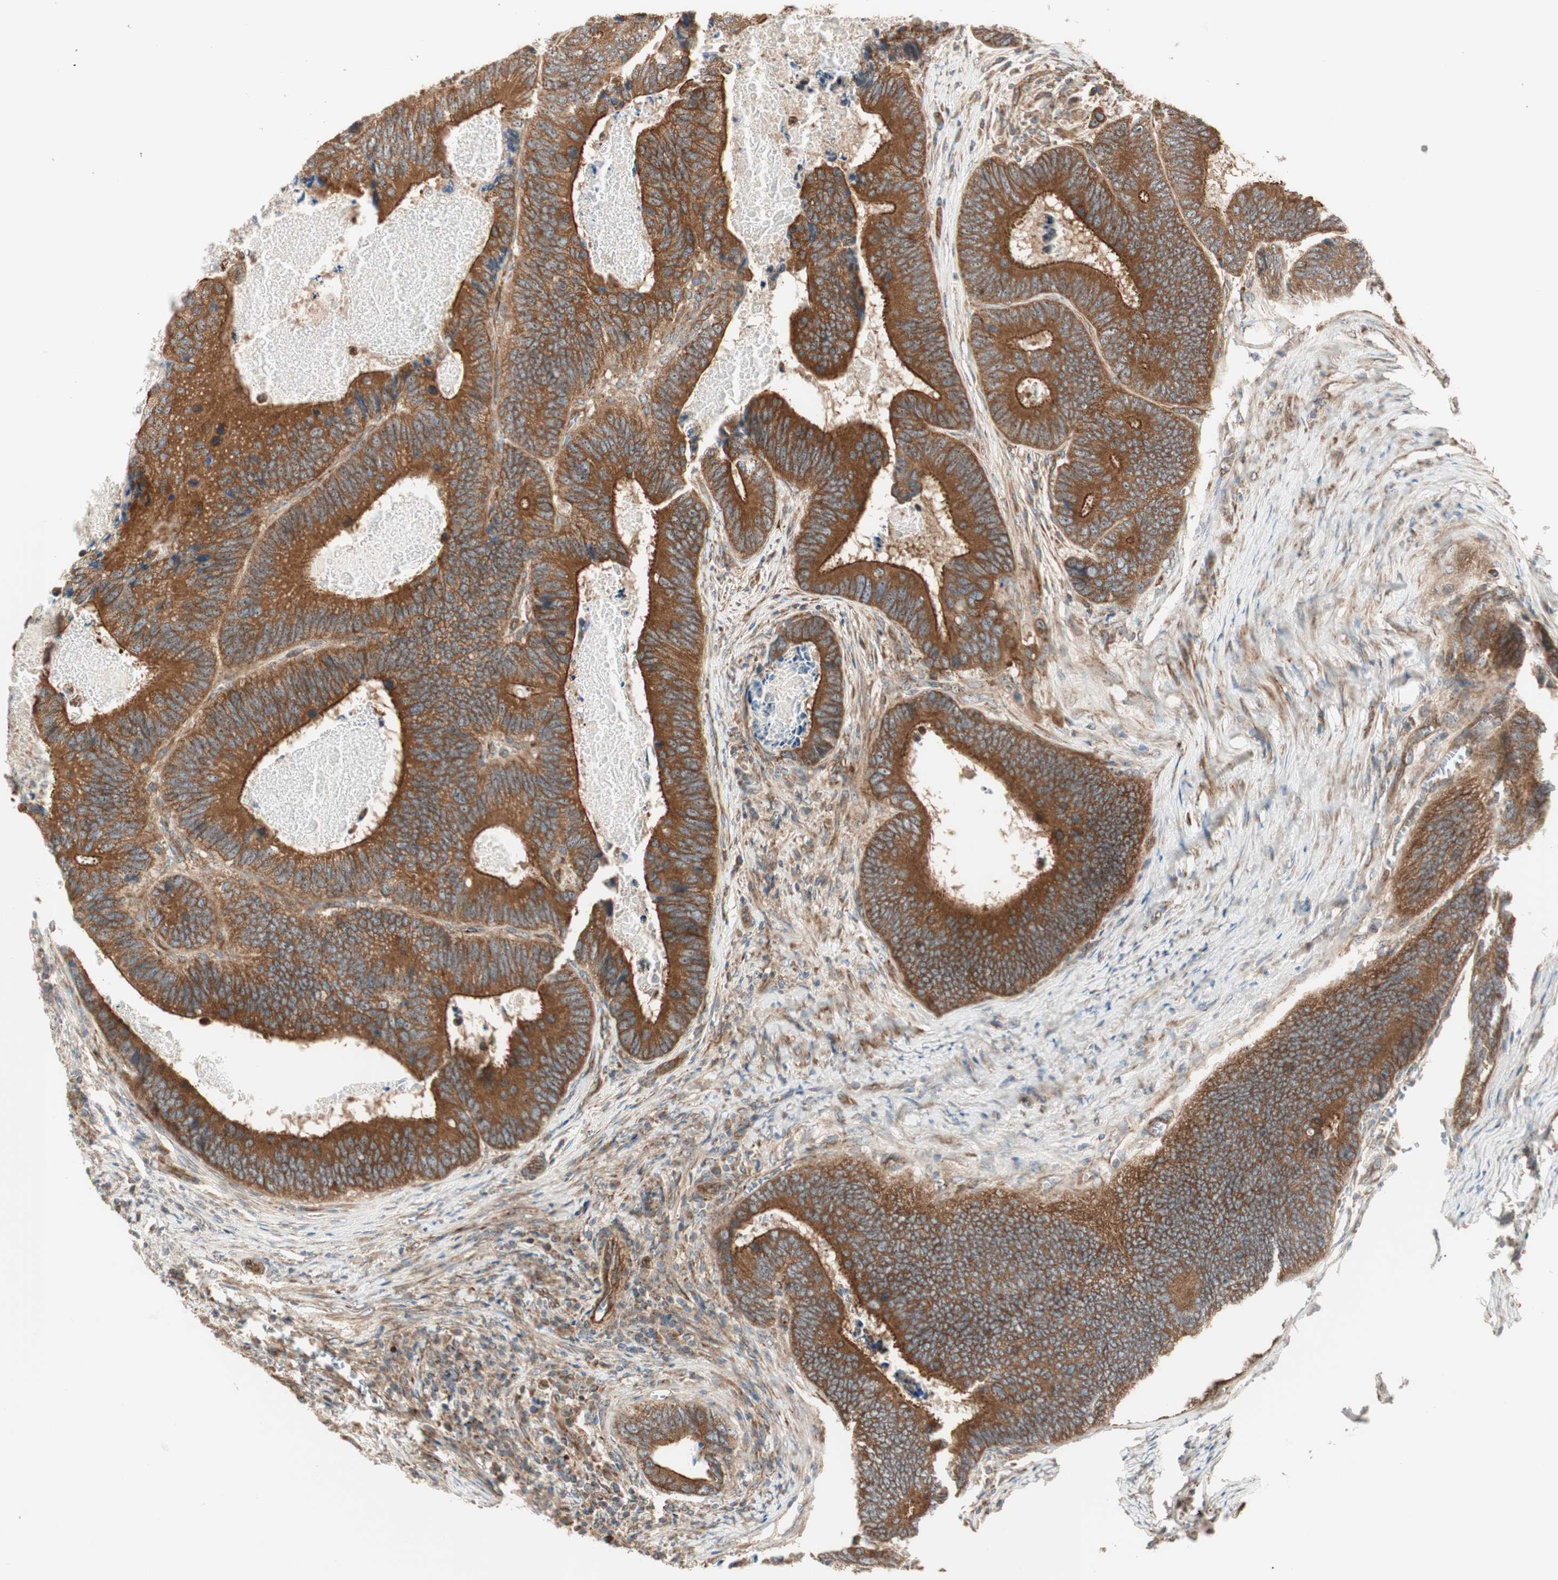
{"staining": {"intensity": "strong", "quantity": ">75%", "location": "cytoplasmic/membranous"}, "tissue": "colorectal cancer", "cell_type": "Tumor cells", "image_type": "cancer", "snomed": [{"axis": "morphology", "description": "Adenocarcinoma, NOS"}, {"axis": "topography", "description": "Colon"}], "caption": "Colorectal adenocarcinoma was stained to show a protein in brown. There is high levels of strong cytoplasmic/membranous expression in approximately >75% of tumor cells.", "gene": "CTTNBP2NL", "patient": {"sex": "male", "age": 72}}